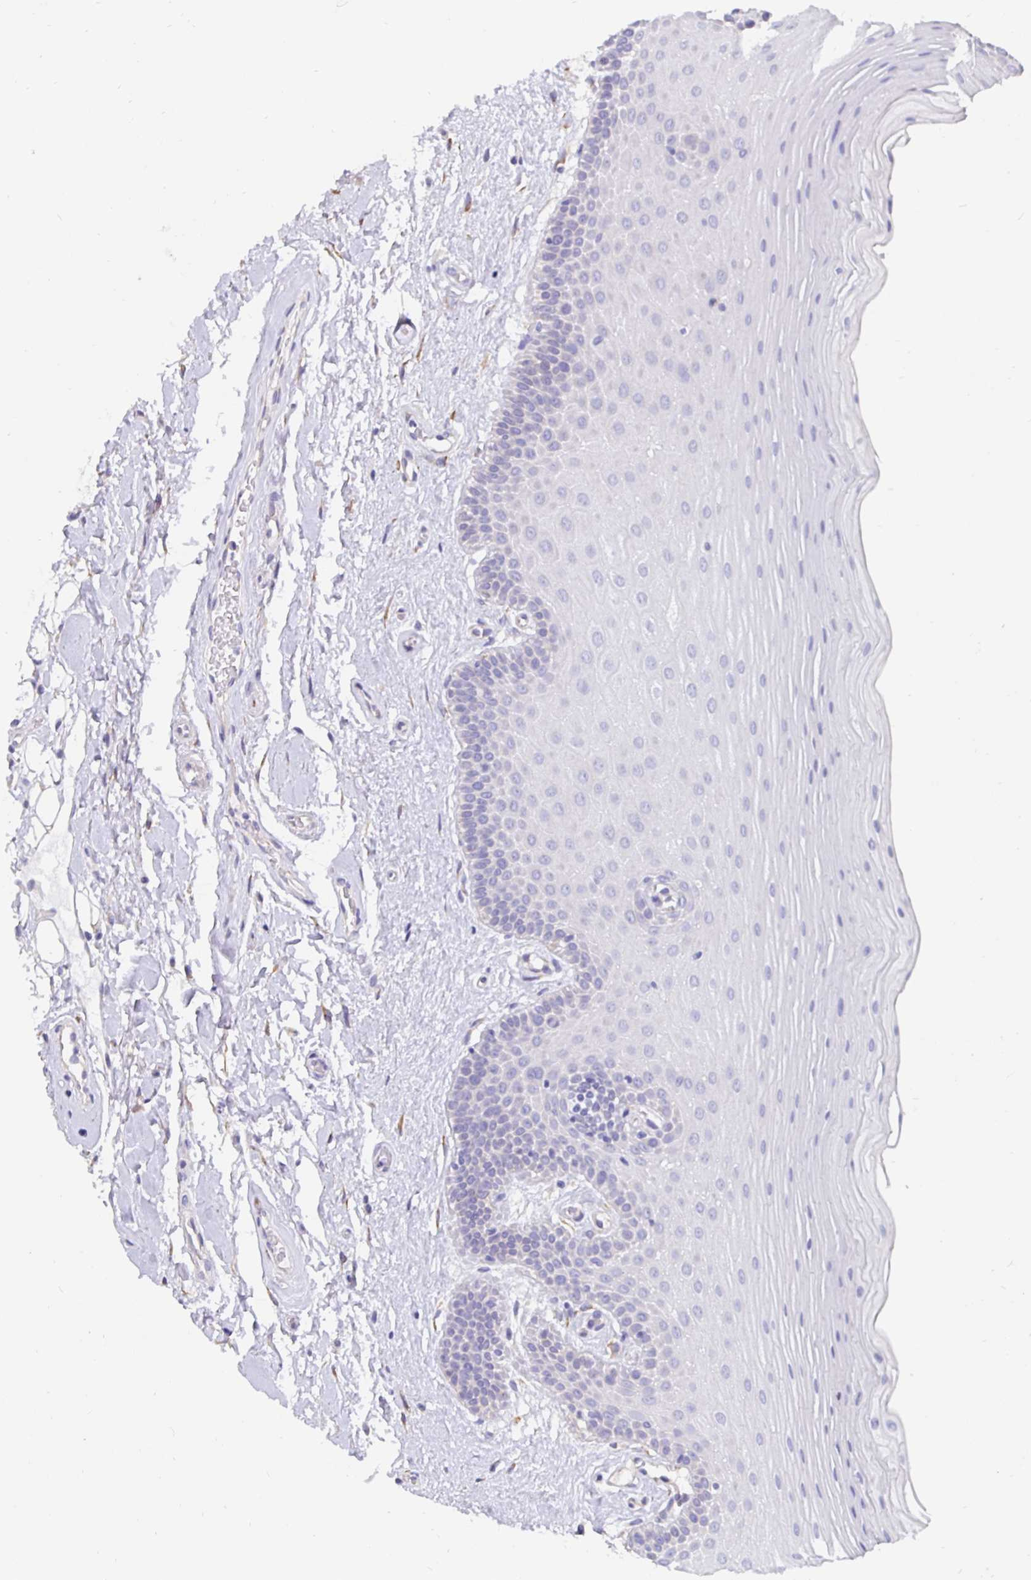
{"staining": {"intensity": "negative", "quantity": "none", "location": "none"}, "tissue": "oral mucosa", "cell_type": "Squamous epithelial cells", "image_type": "normal", "snomed": [{"axis": "morphology", "description": "Normal tissue, NOS"}, {"axis": "morphology", "description": "Squamous cell carcinoma, NOS"}, {"axis": "topography", "description": "Oral tissue"}, {"axis": "topography", "description": "Tounge, NOS"}, {"axis": "topography", "description": "Head-Neck"}], "caption": "High magnification brightfield microscopy of benign oral mucosa stained with DAB (3,3'-diaminobenzidine) (brown) and counterstained with hematoxylin (blue): squamous epithelial cells show no significant positivity. Brightfield microscopy of immunohistochemistry stained with DAB (3,3'-diaminobenzidine) (brown) and hematoxylin (blue), captured at high magnification.", "gene": "DNAI2", "patient": {"sex": "male", "age": 62}}